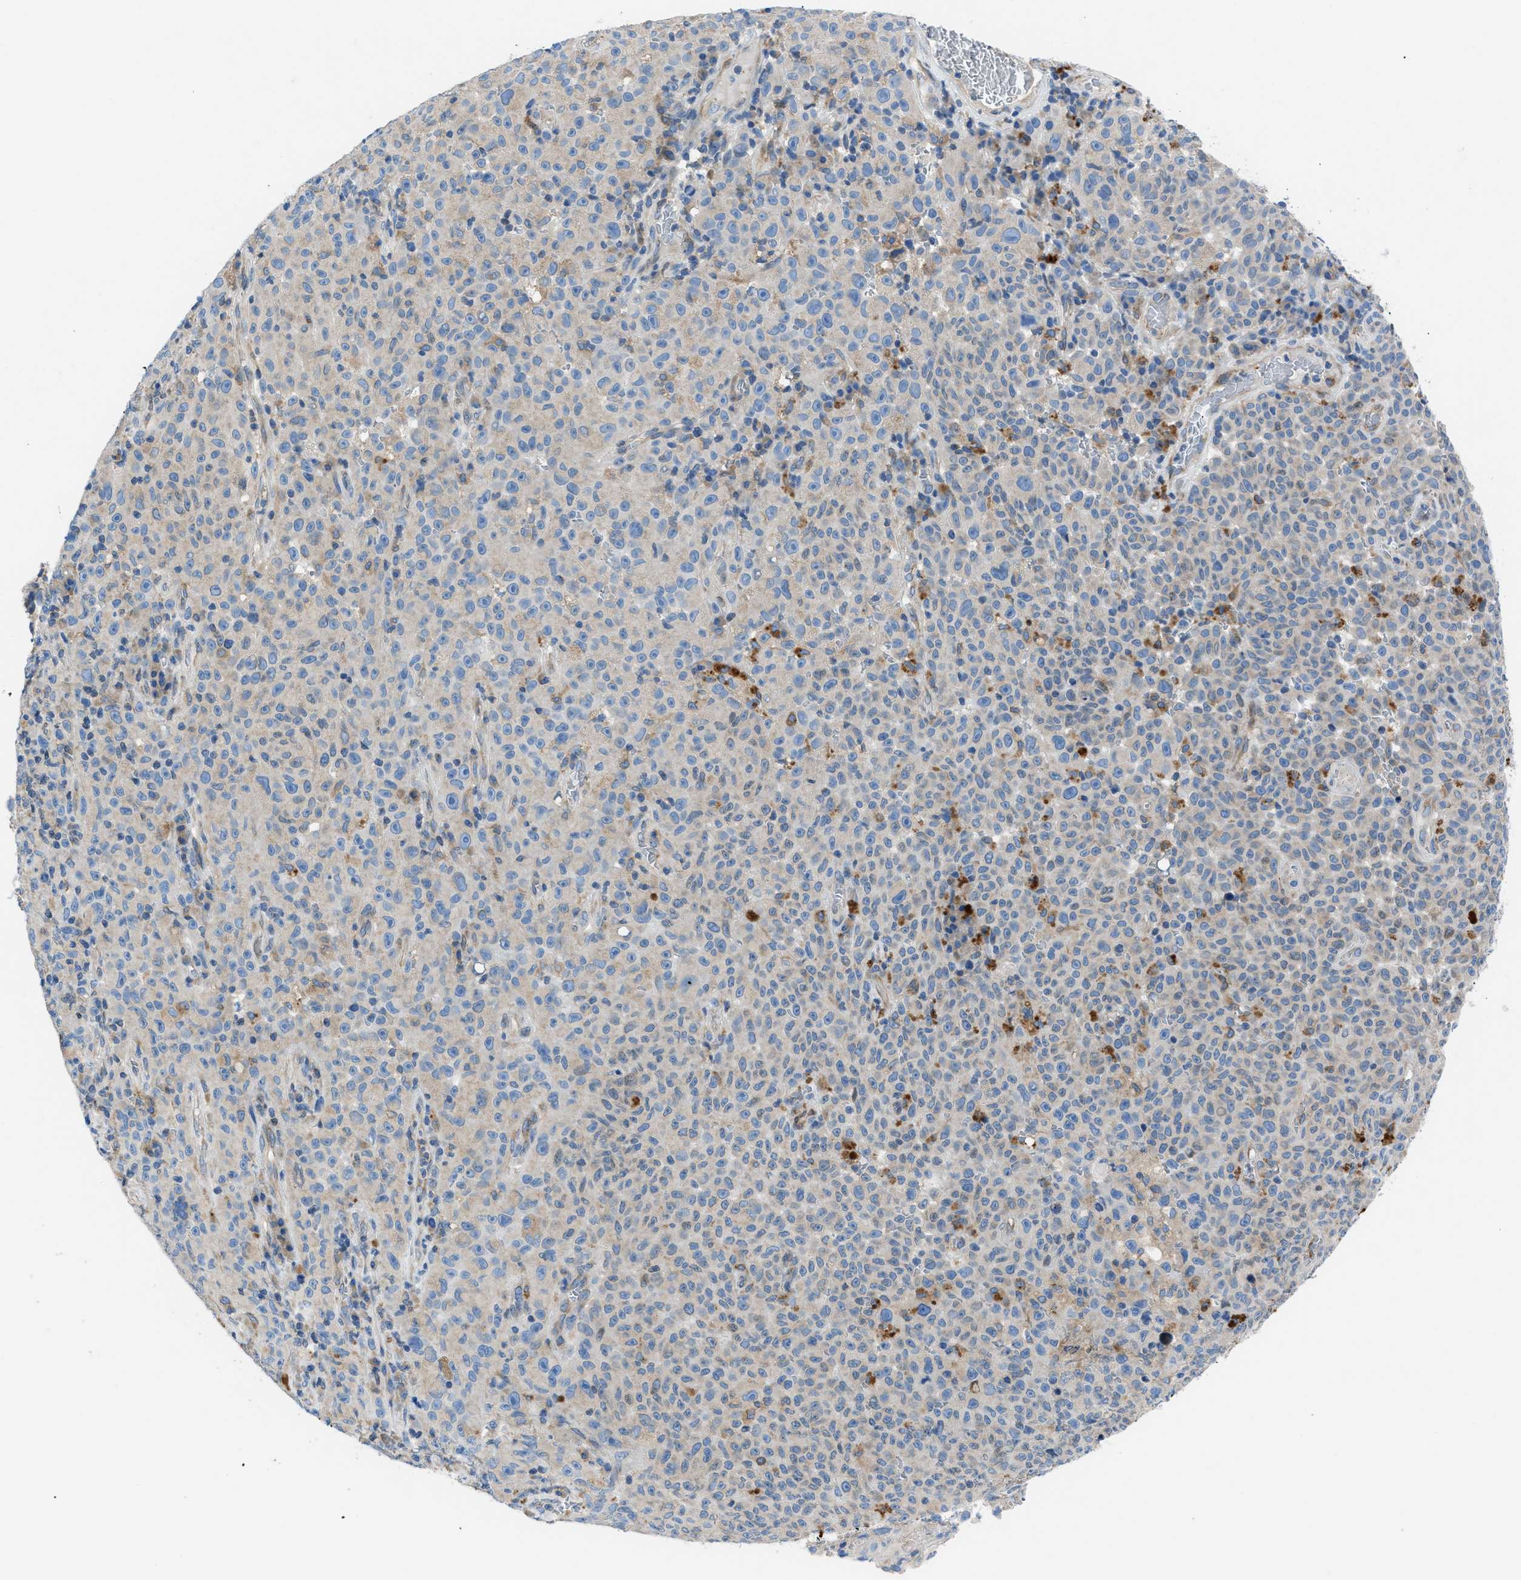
{"staining": {"intensity": "weak", "quantity": "25%-75%", "location": "cytoplasmic/membranous"}, "tissue": "melanoma", "cell_type": "Tumor cells", "image_type": "cancer", "snomed": [{"axis": "morphology", "description": "Malignant melanoma, NOS"}, {"axis": "topography", "description": "Skin"}], "caption": "Protein expression analysis of human malignant melanoma reveals weak cytoplasmic/membranous positivity in approximately 25%-75% of tumor cells.", "gene": "ZDHHC24", "patient": {"sex": "female", "age": 82}}